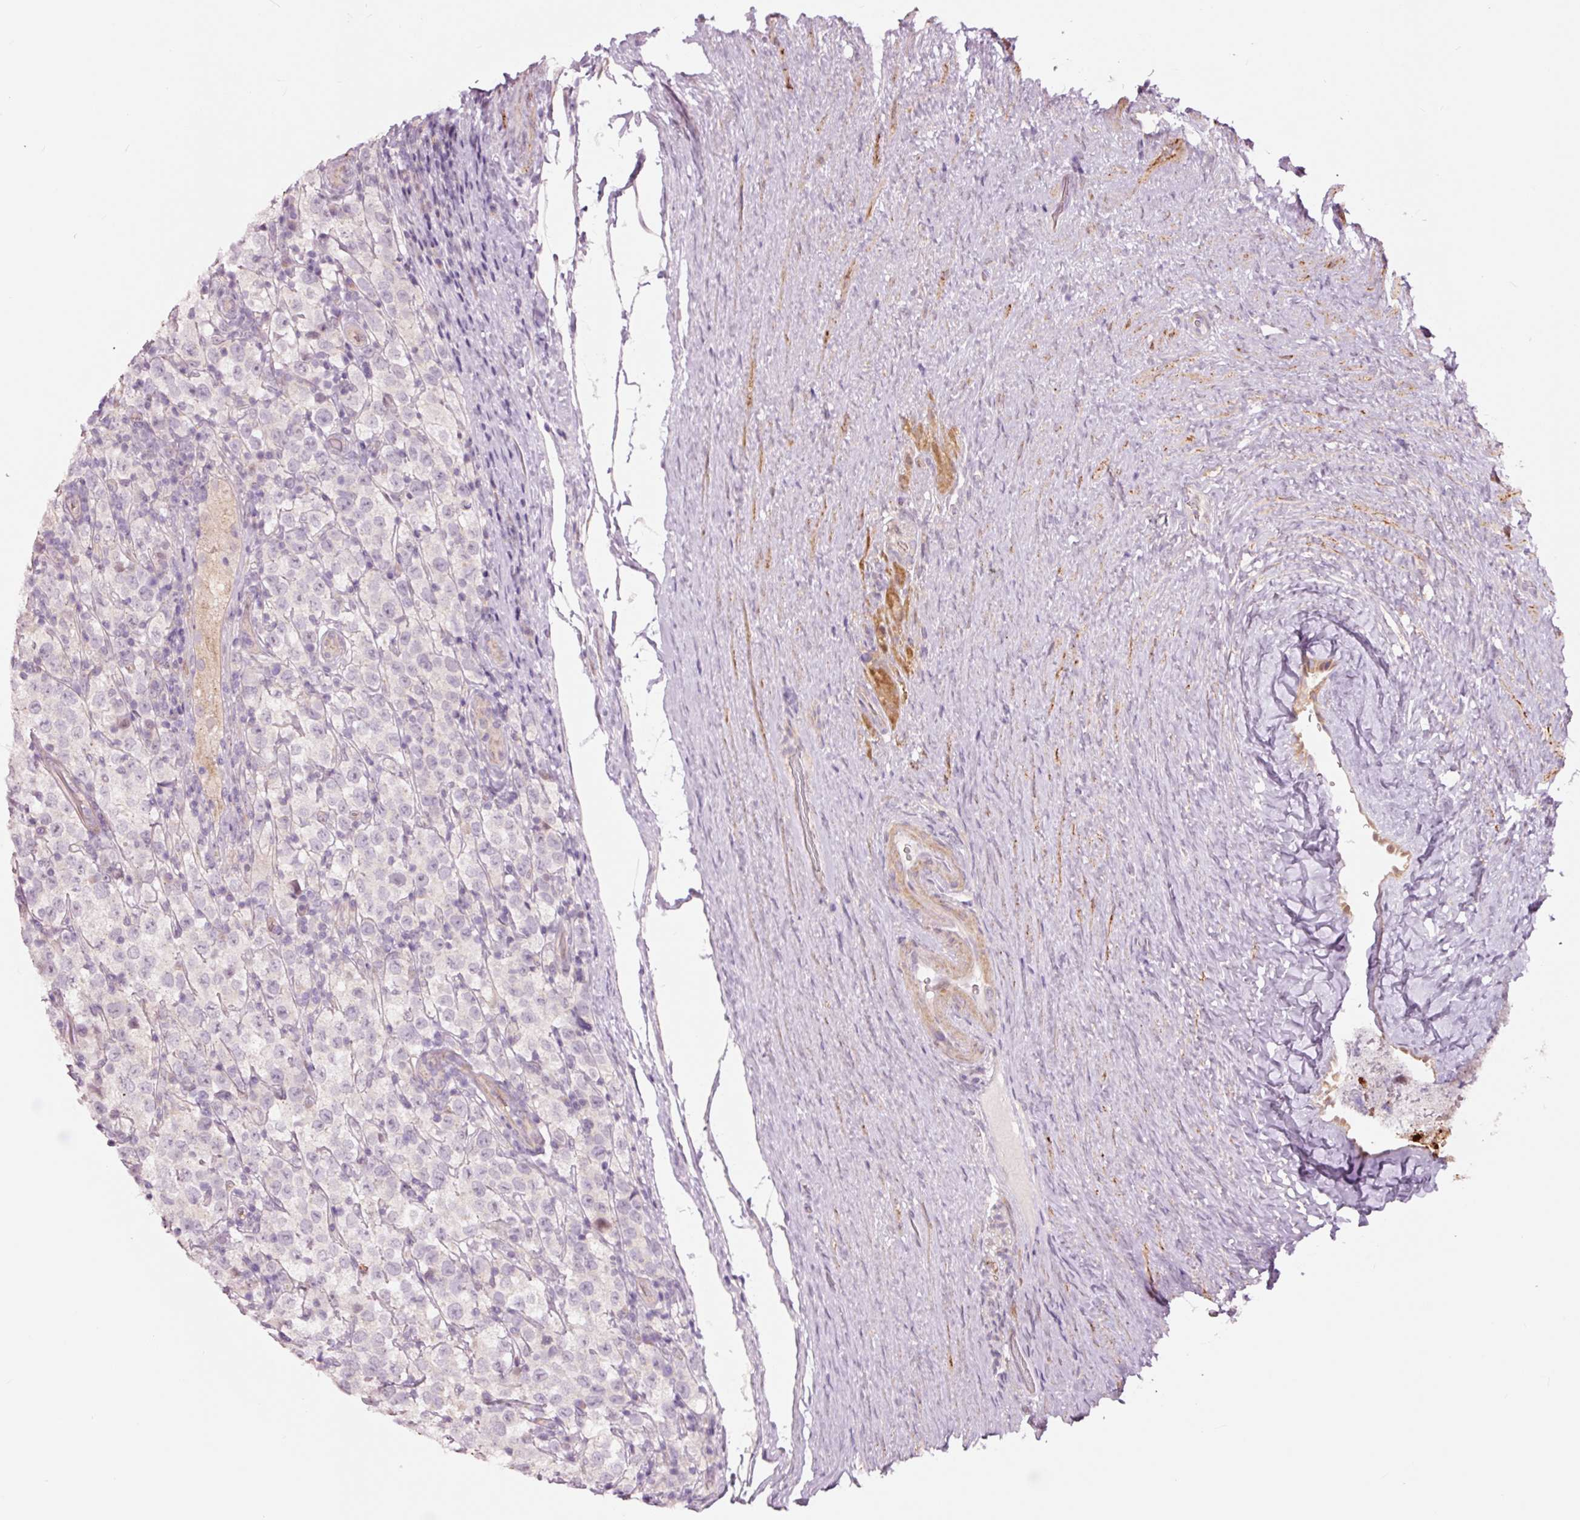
{"staining": {"intensity": "negative", "quantity": "none", "location": "none"}, "tissue": "testis cancer", "cell_type": "Tumor cells", "image_type": "cancer", "snomed": [{"axis": "morphology", "description": "Seminoma, NOS"}, {"axis": "morphology", "description": "Carcinoma, Embryonal, NOS"}, {"axis": "topography", "description": "Testis"}], "caption": "Tumor cells are negative for protein expression in human testis embryonal carcinoma.", "gene": "DAPP1", "patient": {"sex": "male", "age": 41}}